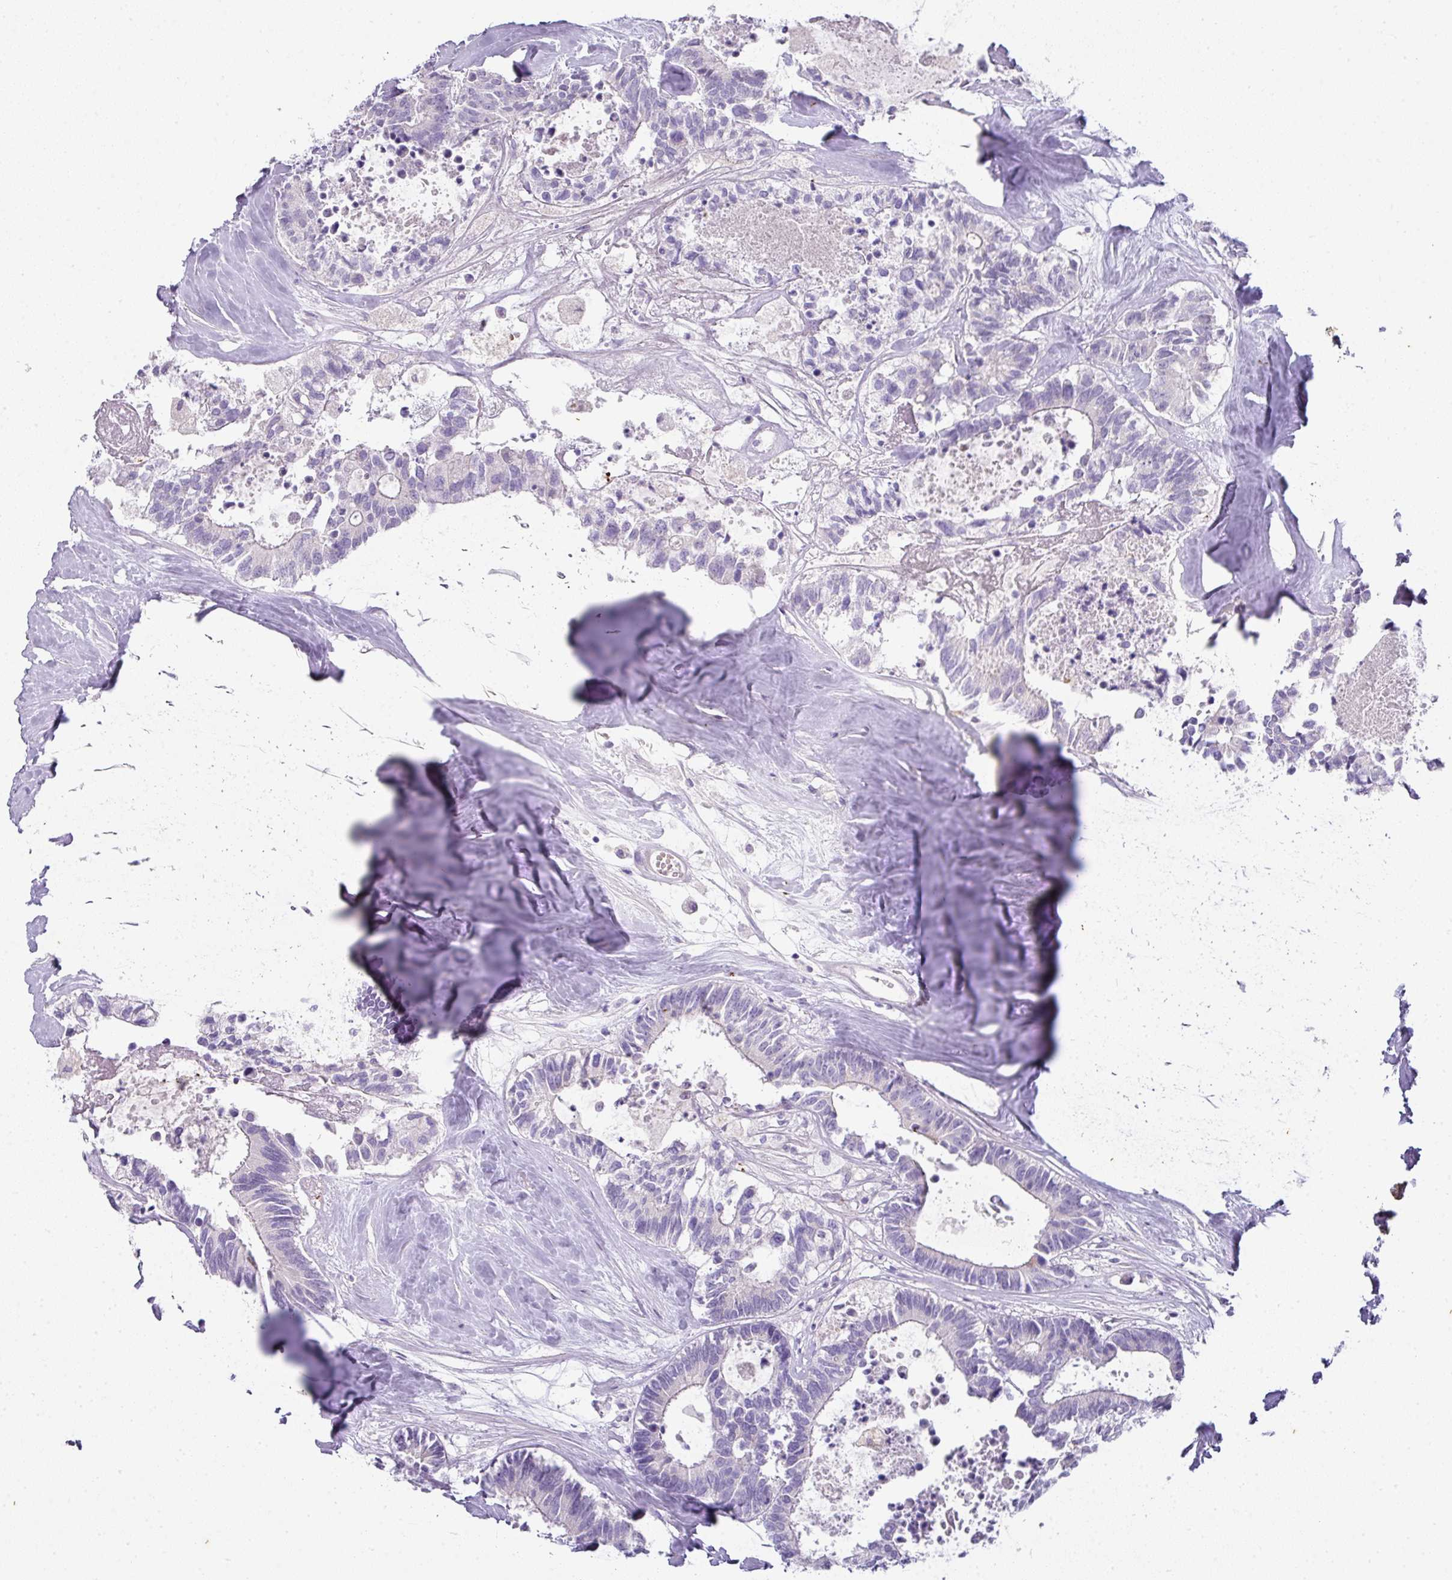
{"staining": {"intensity": "negative", "quantity": "none", "location": "none"}, "tissue": "colorectal cancer", "cell_type": "Tumor cells", "image_type": "cancer", "snomed": [{"axis": "morphology", "description": "Adenocarcinoma, NOS"}, {"axis": "topography", "description": "Colon"}, {"axis": "topography", "description": "Rectum"}], "caption": "Human adenocarcinoma (colorectal) stained for a protein using IHC exhibits no staining in tumor cells.", "gene": "OR52N1", "patient": {"sex": "male", "age": 57}}